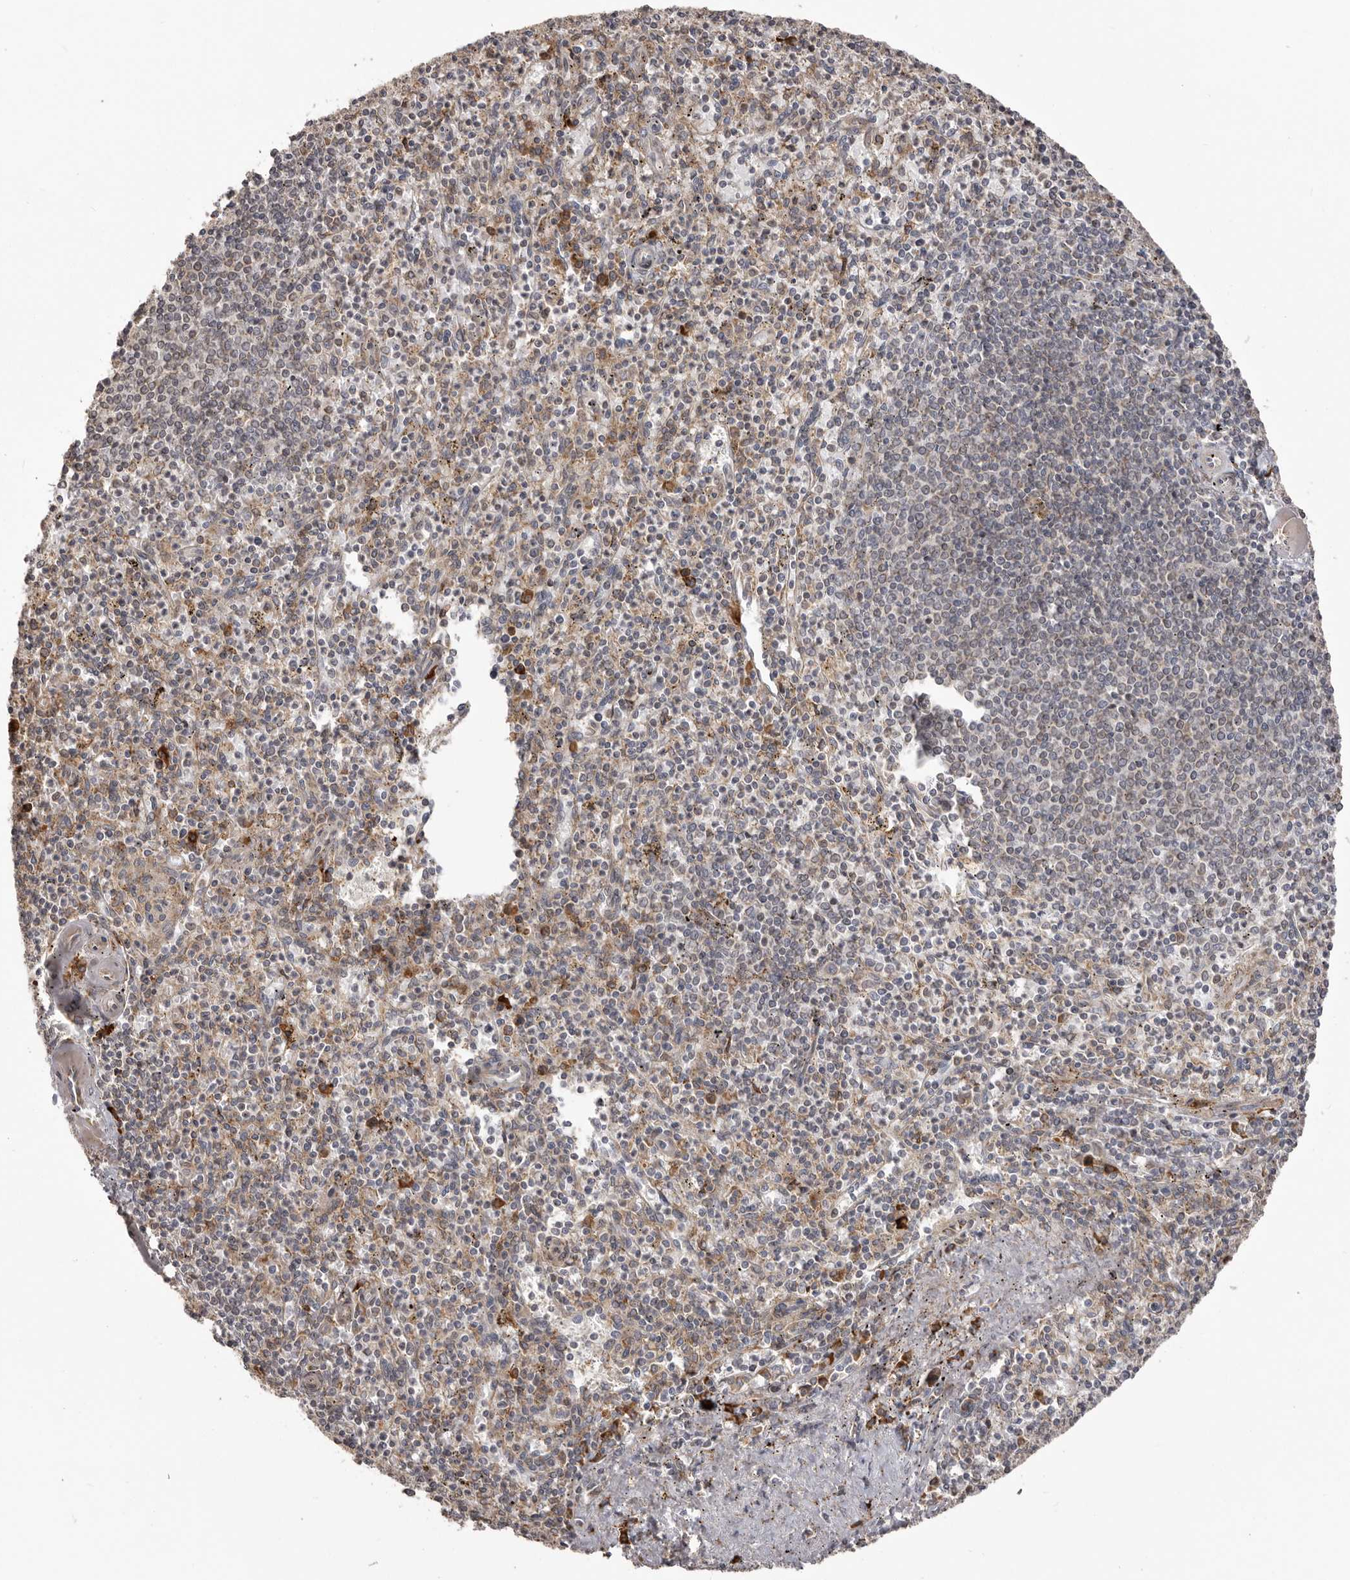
{"staining": {"intensity": "moderate", "quantity": "<25%", "location": "cytoplasmic/membranous"}, "tissue": "spleen", "cell_type": "Cells in red pulp", "image_type": "normal", "snomed": [{"axis": "morphology", "description": "Normal tissue, NOS"}, {"axis": "topography", "description": "Spleen"}], "caption": "IHC of unremarkable human spleen shows low levels of moderate cytoplasmic/membranous expression in approximately <25% of cells in red pulp.", "gene": "NUP43", "patient": {"sex": "male", "age": 72}}